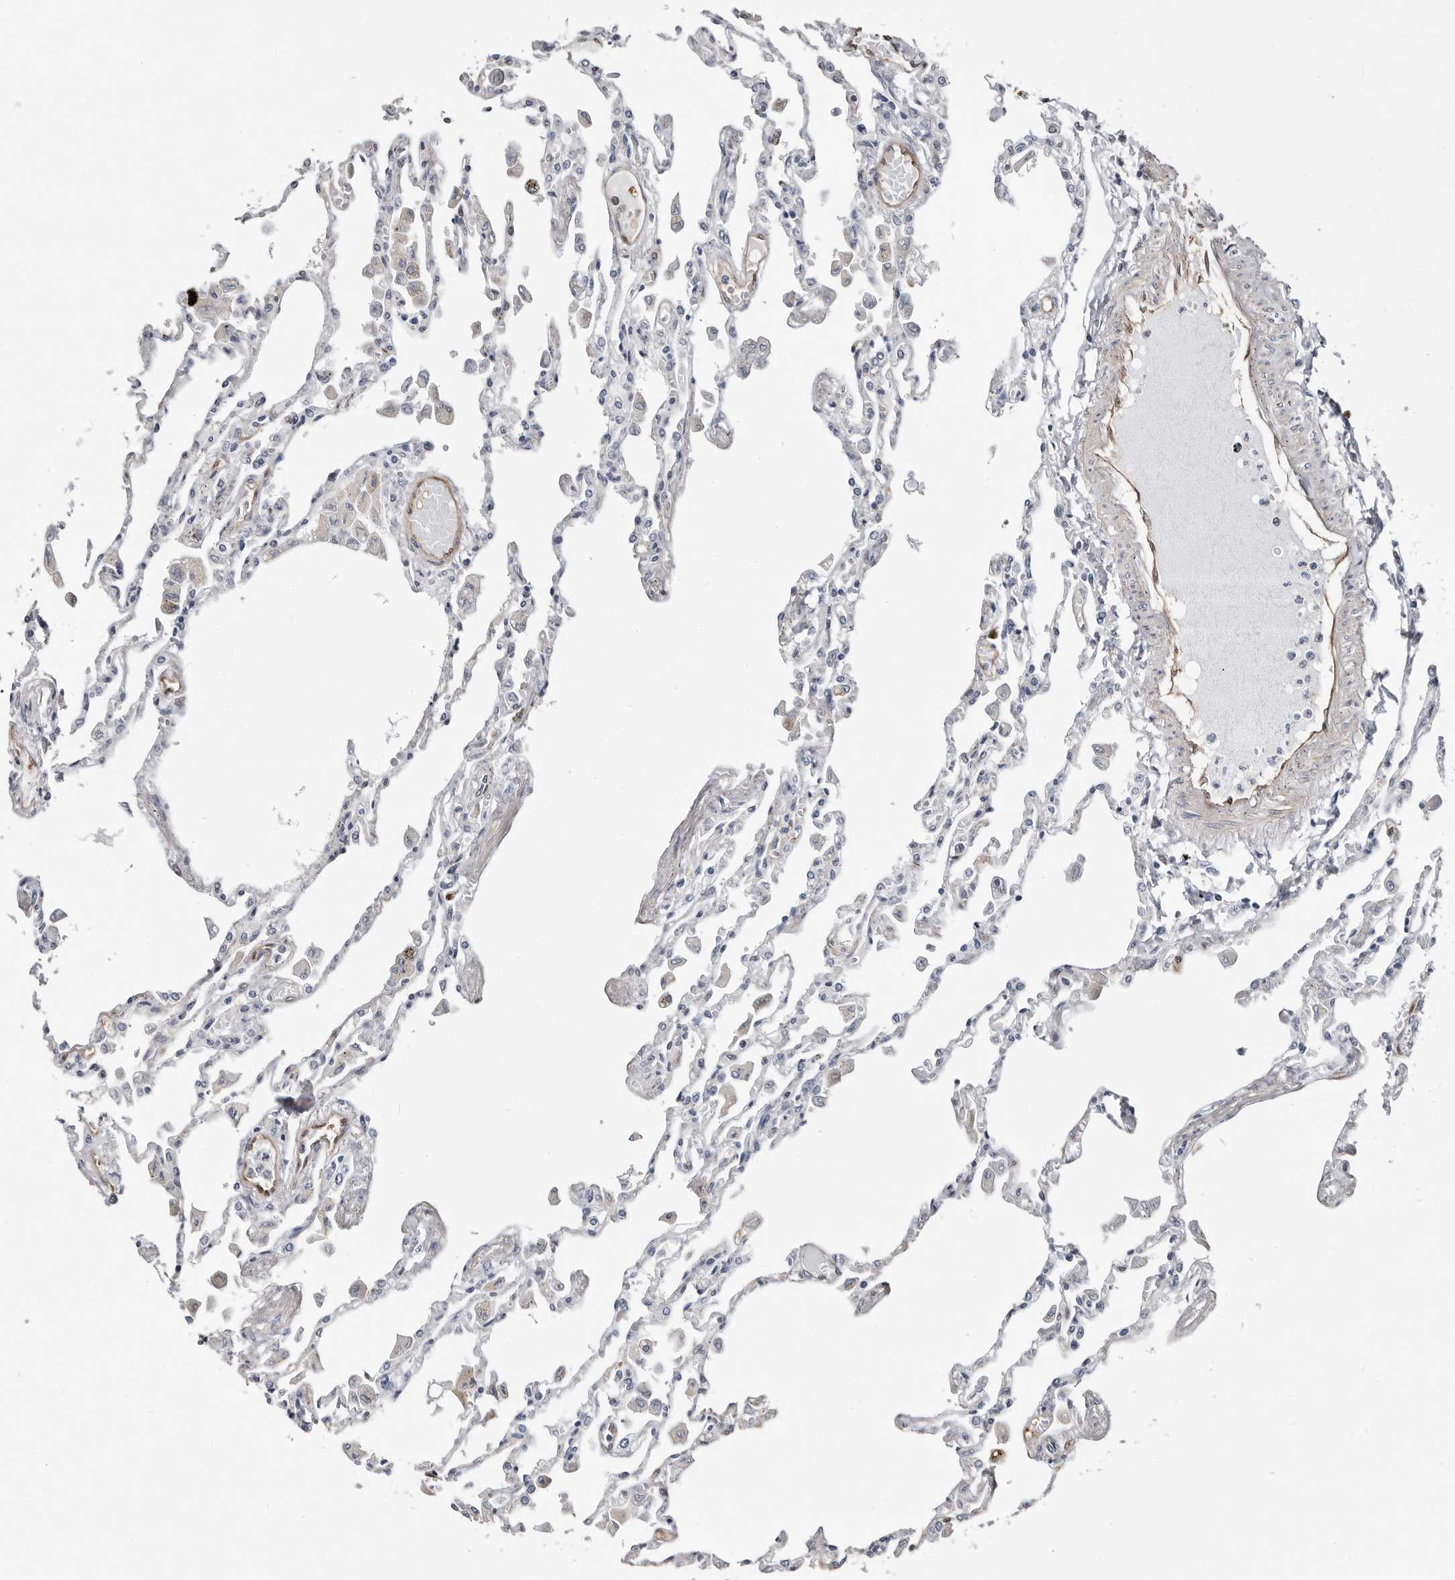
{"staining": {"intensity": "negative", "quantity": "none", "location": "none"}, "tissue": "lung", "cell_type": "Alveolar cells", "image_type": "normal", "snomed": [{"axis": "morphology", "description": "Normal tissue, NOS"}, {"axis": "topography", "description": "Bronchus"}, {"axis": "topography", "description": "Lung"}], "caption": "High magnification brightfield microscopy of unremarkable lung stained with DAB (3,3'-diaminobenzidine) (brown) and counterstained with hematoxylin (blue): alveolar cells show no significant expression. (DAB (3,3'-diaminobenzidine) immunohistochemistry with hematoxylin counter stain).", "gene": "ASRGL1", "patient": {"sex": "female", "age": 49}}